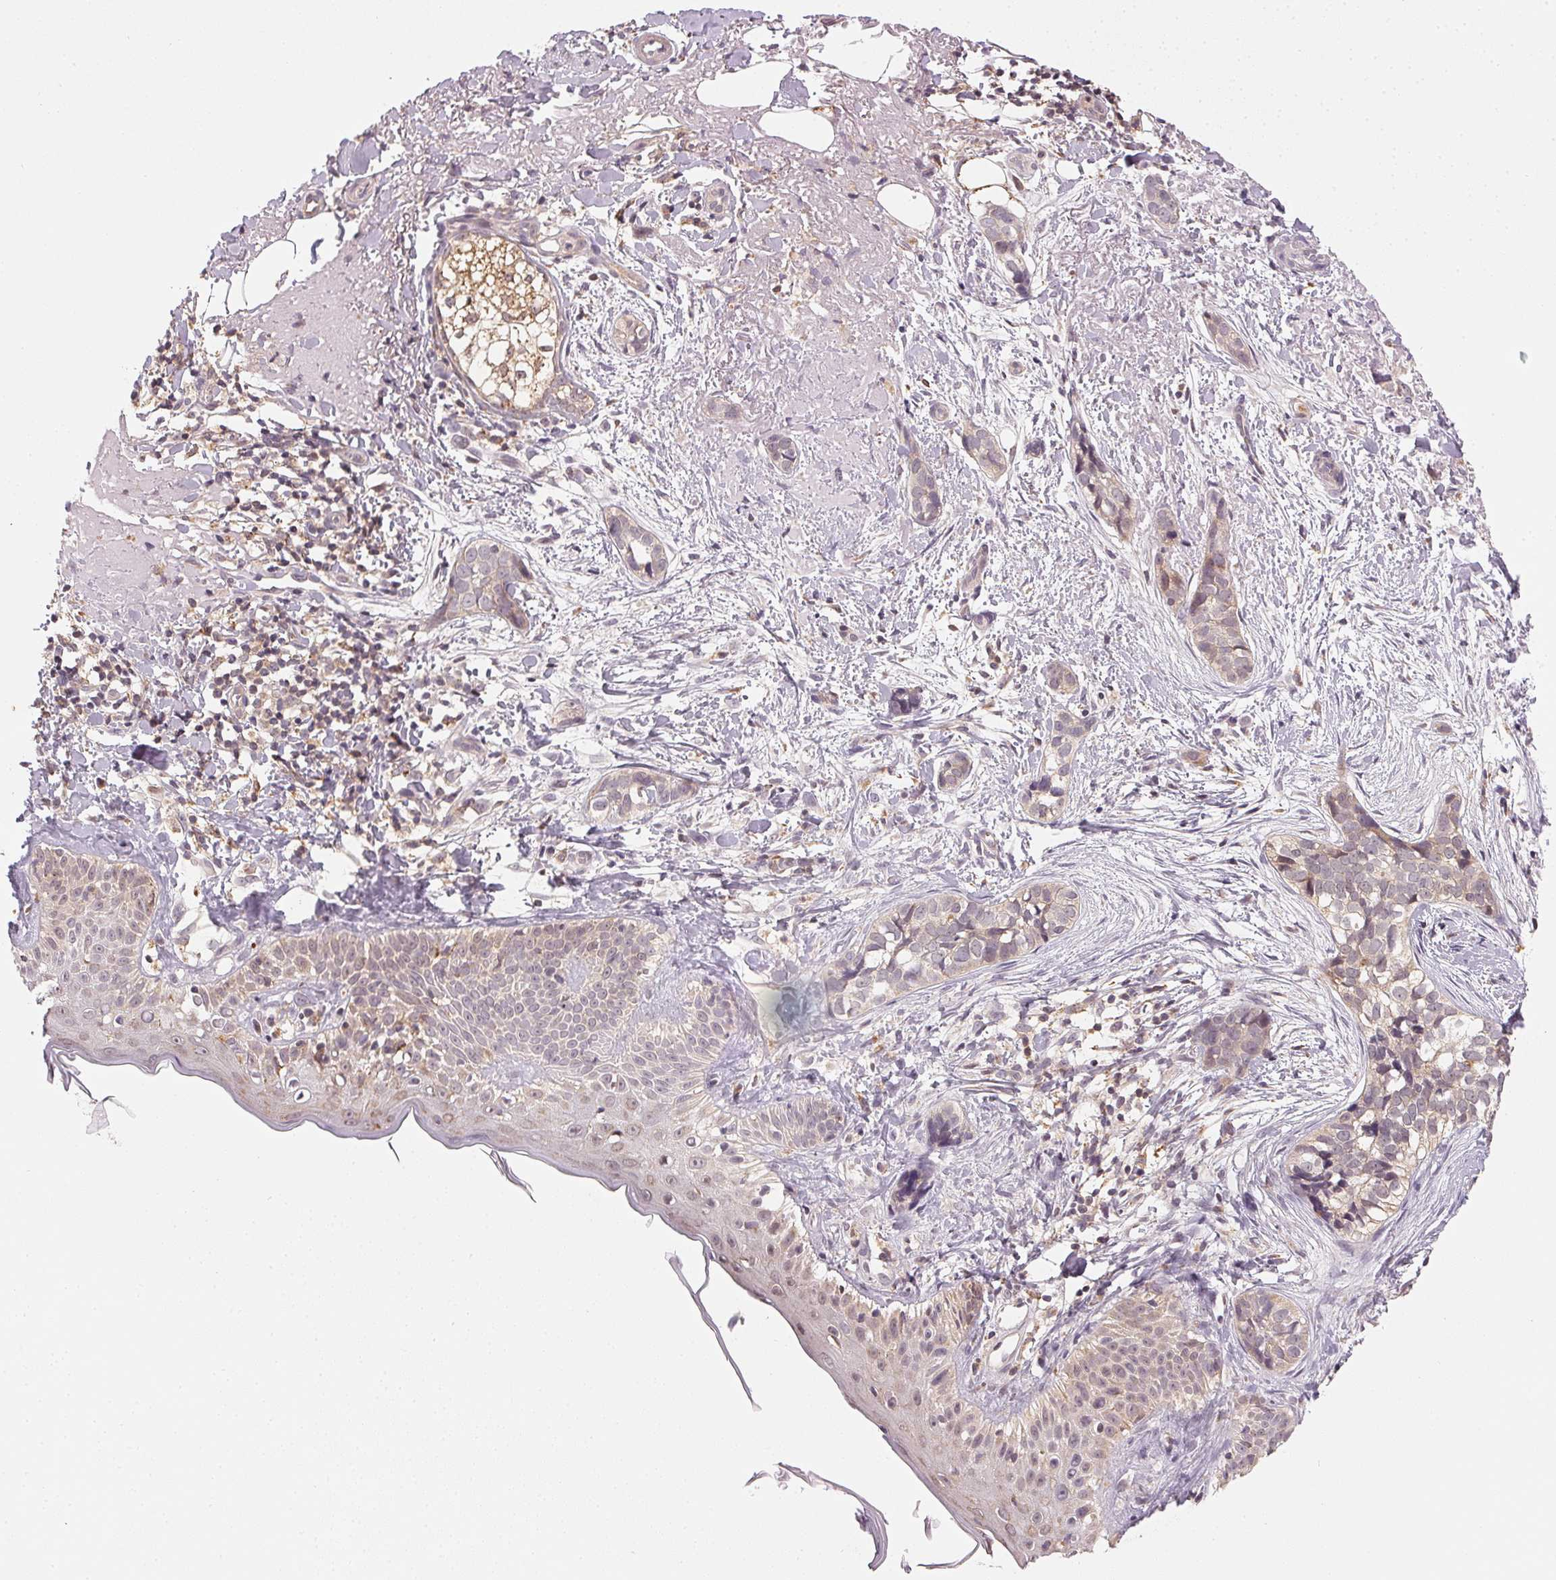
{"staining": {"intensity": "negative", "quantity": "none", "location": "none"}, "tissue": "skin cancer", "cell_type": "Tumor cells", "image_type": "cancer", "snomed": [{"axis": "morphology", "description": "Basal cell carcinoma"}, {"axis": "topography", "description": "Skin"}], "caption": "DAB (3,3'-diaminobenzidine) immunohistochemical staining of skin basal cell carcinoma demonstrates no significant positivity in tumor cells.", "gene": "NCOA4", "patient": {"sex": "male", "age": 87}}